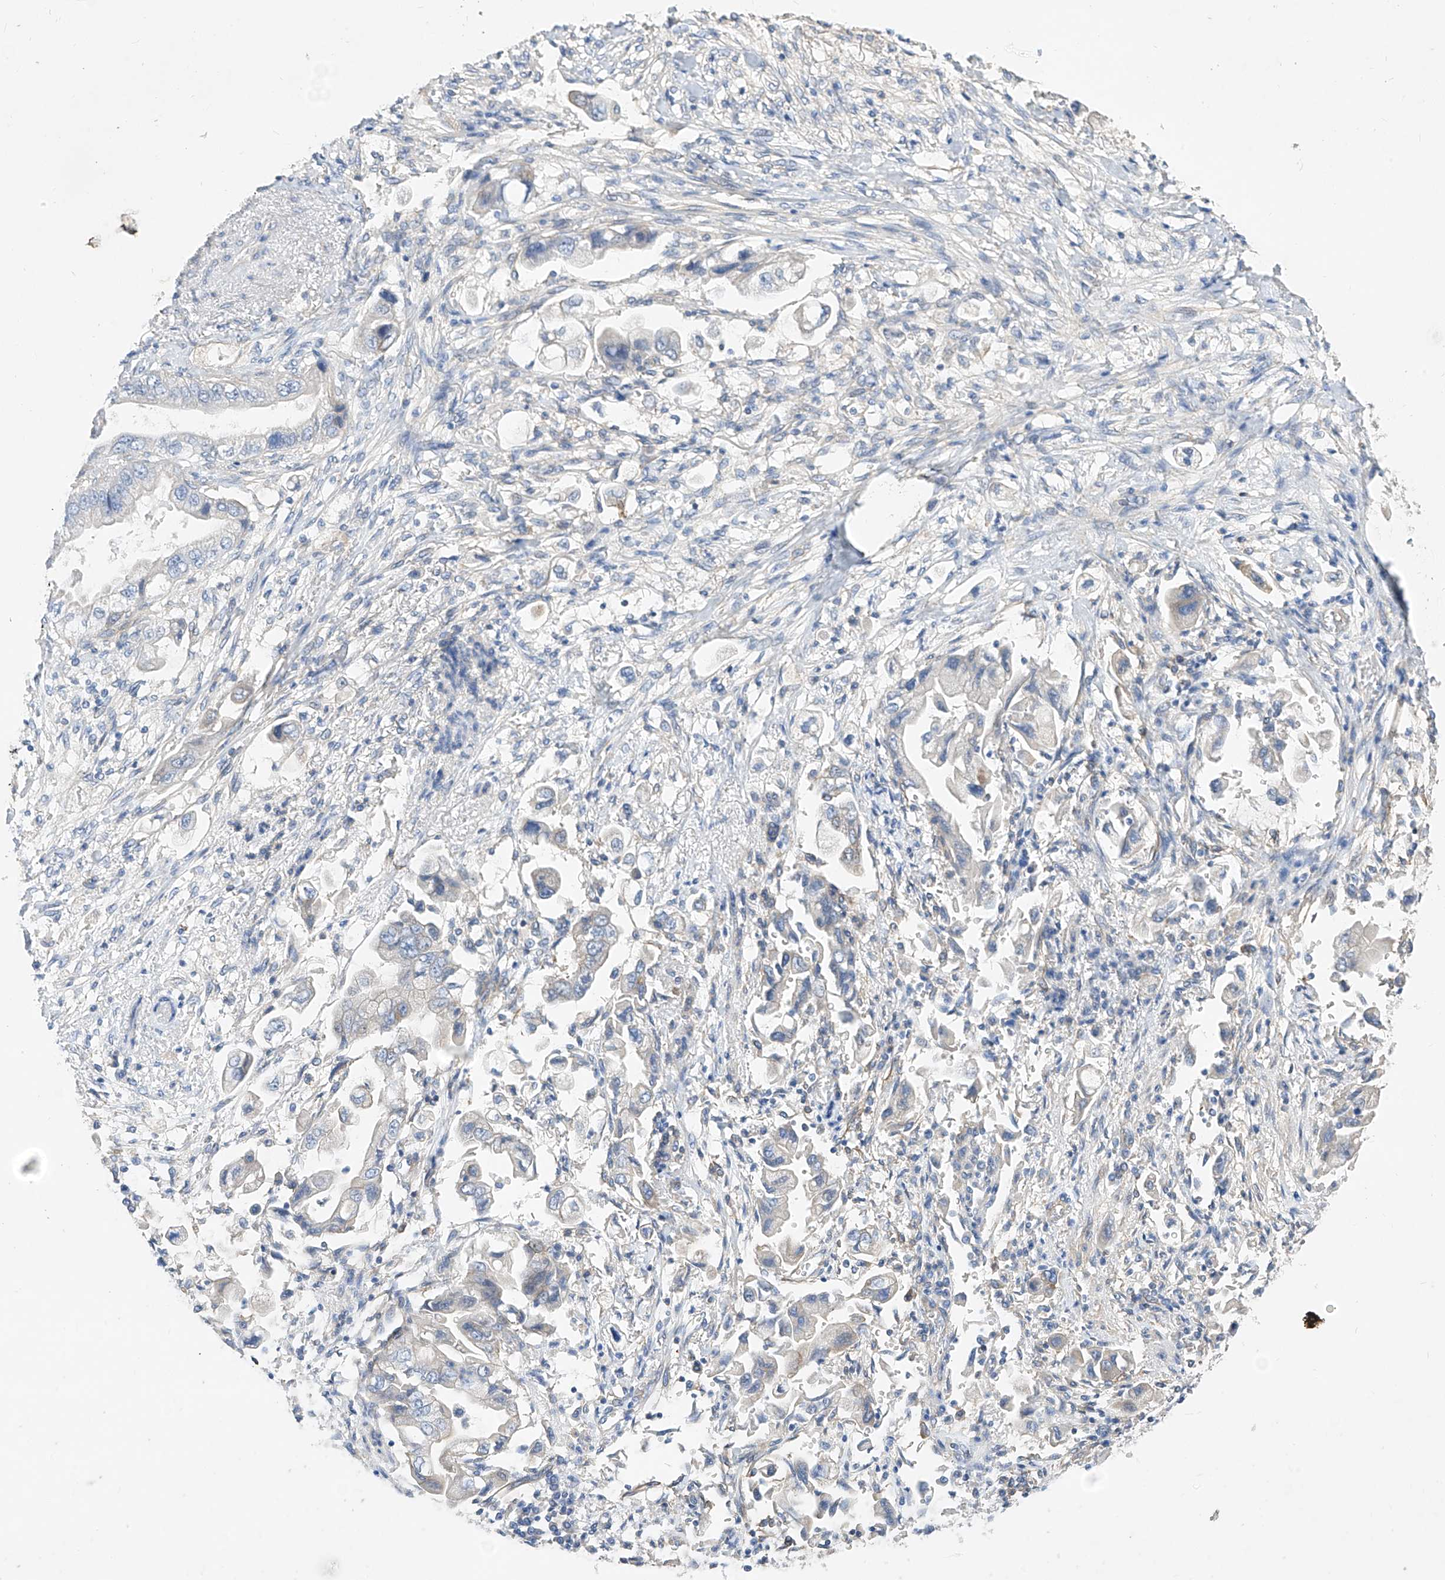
{"staining": {"intensity": "negative", "quantity": "none", "location": "none"}, "tissue": "stomach cancer", "cell_type": "Tumor cells", "image_type": "cancer", "snomed": [{"axis": "morphology", "description": "Adenocarcinoma, NOS"}, {"axis": "topography", "description": "Stomach"}], "caption": "Stomach cancer was stained to show a protein in brown. There is no significant staining in tumor cells. (Immunohistochemistry (ihc), brightfield microscopy, high magnification).", "gene": "SCGB2A1", "patient": {"sex": "male", "age": 62}}